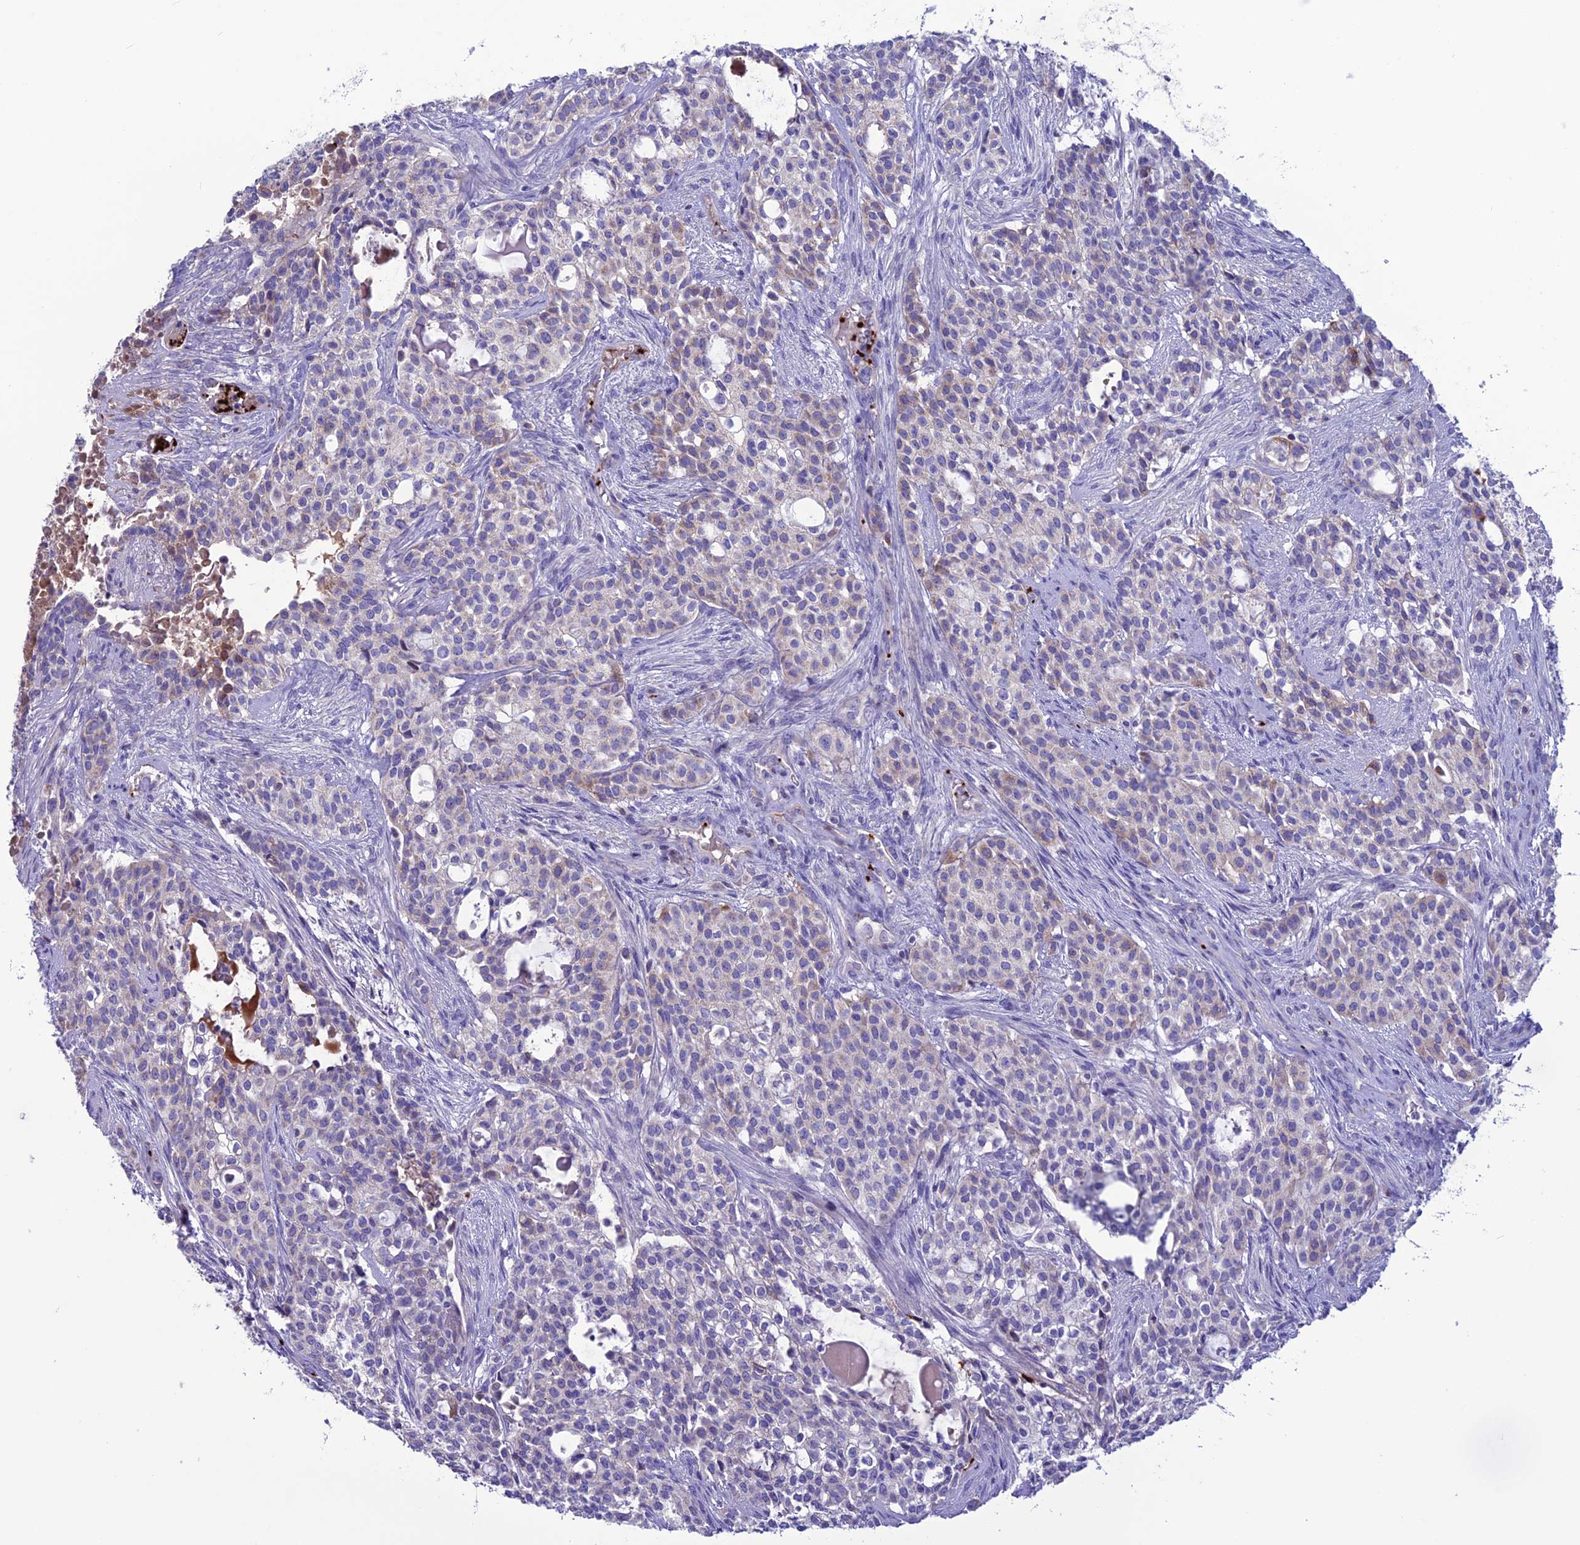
{"staining": {"intensity": "weak", "quantity": "<25%", "location": "cytoplasmic/membranous"}, "tissue": "head and neck cancer", "cell_type": "Tumor cells", "image_type": "cancer", "snomed": [{"axis": "morphology", "description": "Adenocarcinoma, NOS"}, {"axis": "topography", "description": "Head-Neck"}], "caption": "IHC image of neoplastic tissue: adenocarcinoma (head and neck) stained with DAB reveals no significant protein staining in tumor cells.", "gene": "C21orf140", "patient": {"sex": "male", "age": 81}}